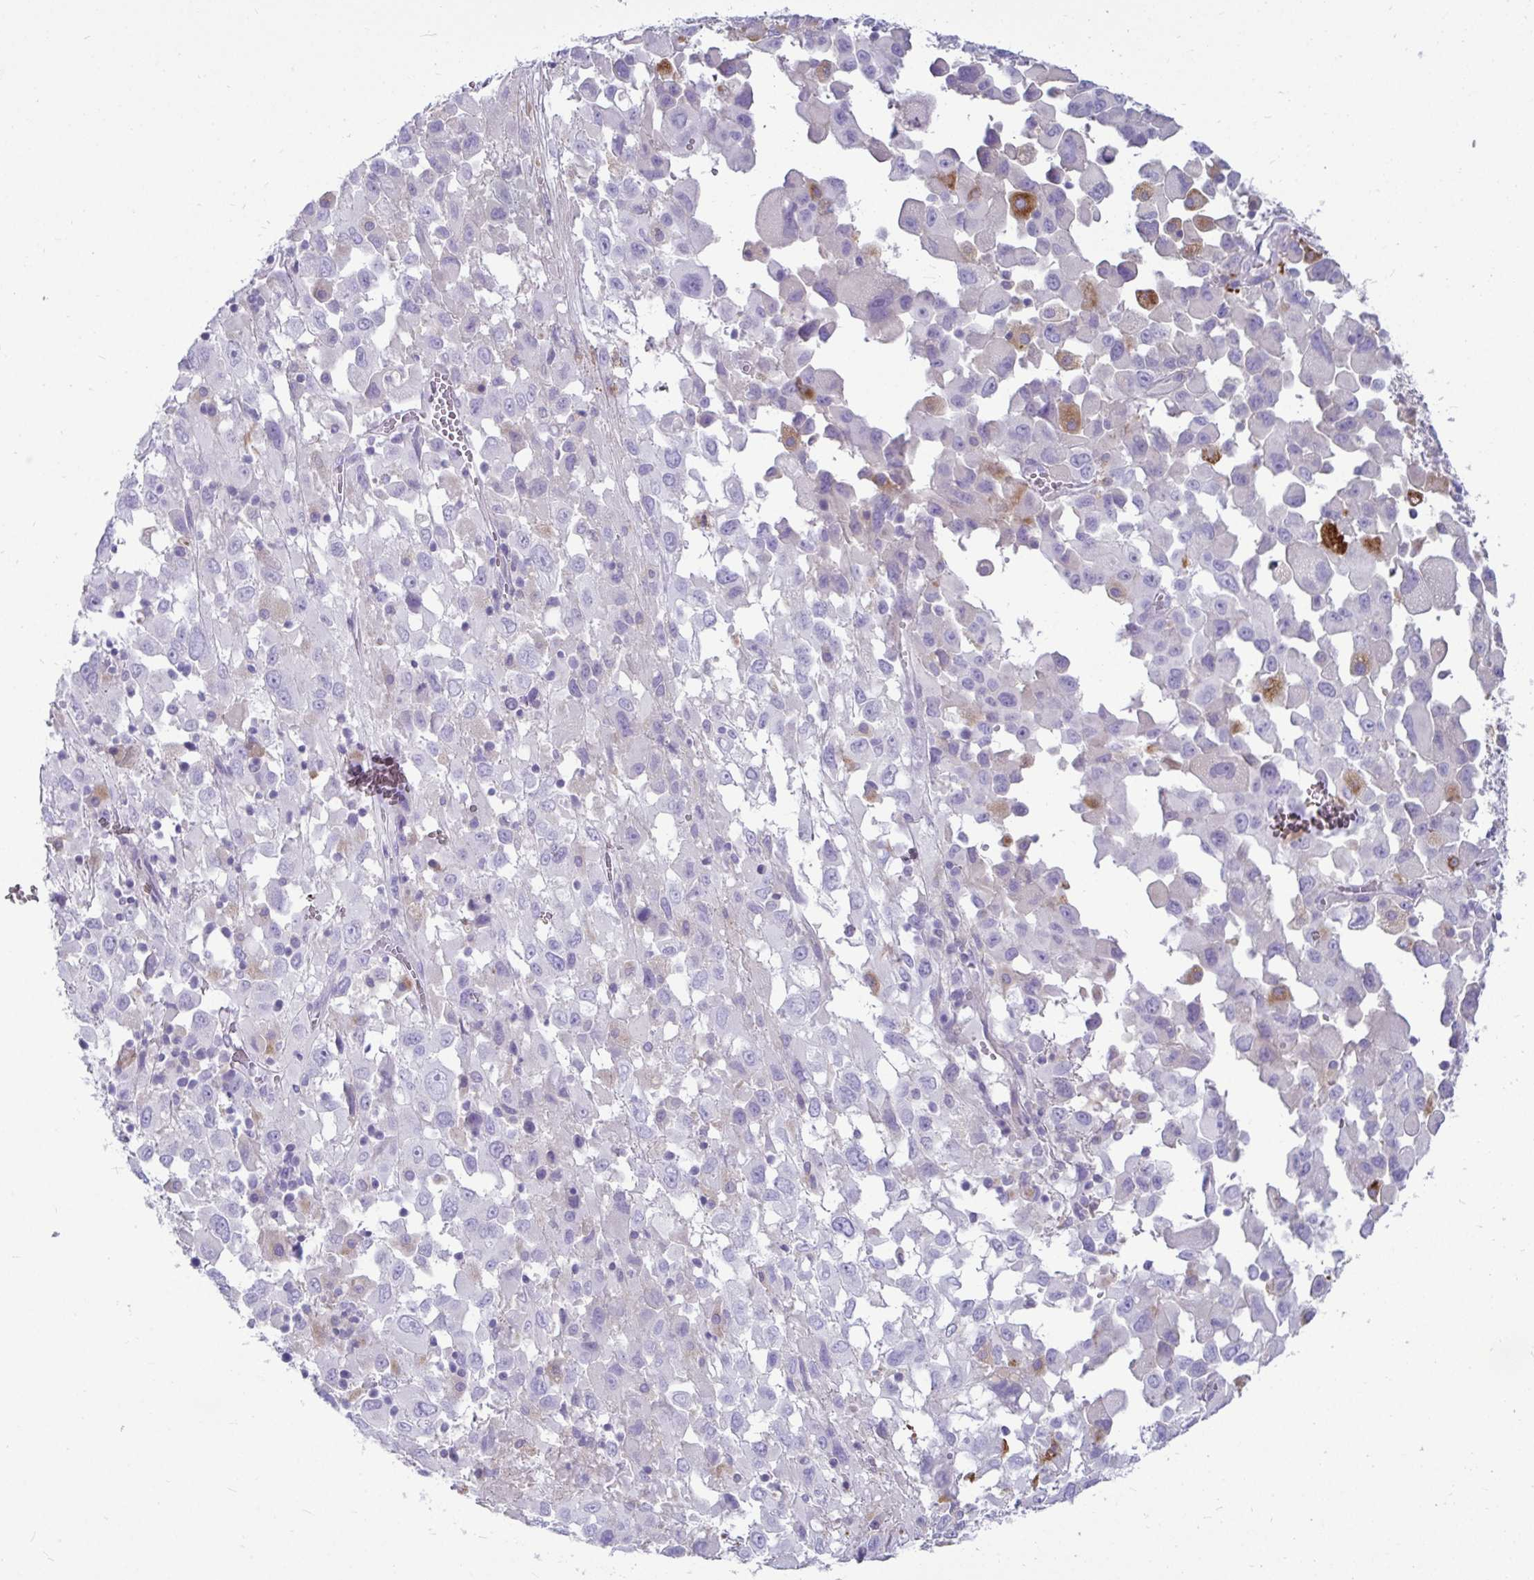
{"staining": {"intensity": "negative", "quantity": "none", "location": "none"}, "tissue": "melanoma", "cell_type": "Tumor cells", "image_type": "cancer", "snomed": [{"axis": "morphology", "description": "Malignant melanoma, Metastatic site"}, {"axis": "topography", "description": "Soft tissue"}], "caption": "There is no significant staining in tumor cells of melanoma.", "gene": "CTSZ", "patient": {"sex": "male", "age": 50}}